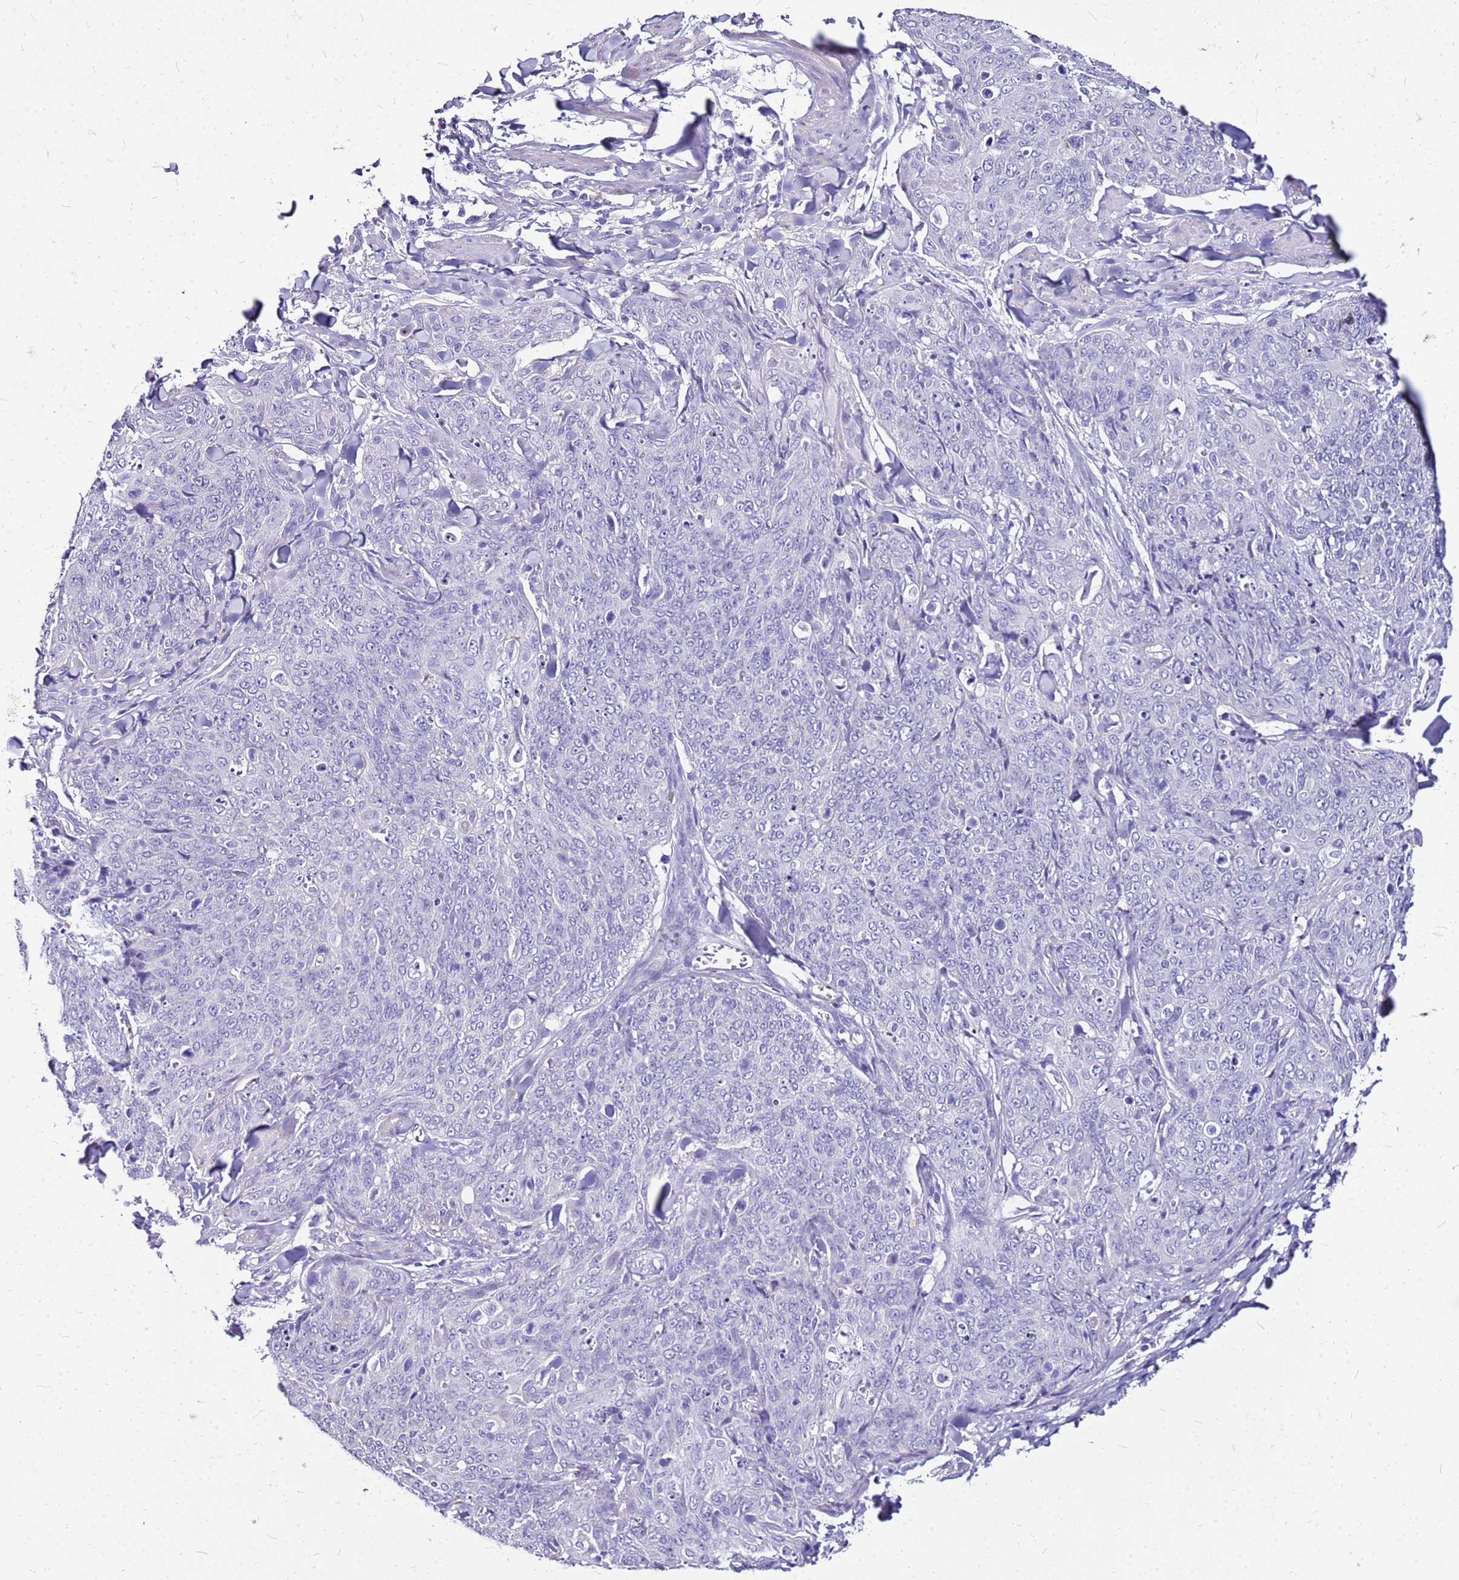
{"staining": {"intensity": "negative", "quantity": "none", "location": "none"}, "tissue": "skin cancer", "cell_type": "Tumor cells", "image_type": "cancer", "snomed": [{"axis": "morphology", "description": "Squamous cell carcinoma, NOS"}, {"axis": "topography", "description": "Skin"}, {"axis": "topography", "description": "Vulva"}], "caption": "This is a image of immunohistochemistry staining of squamous cell carcinoma (skin), which shows no staining in tumor cells.", "gene": "DCDC2B", "patient": {"sex": "female", "age": 85}}